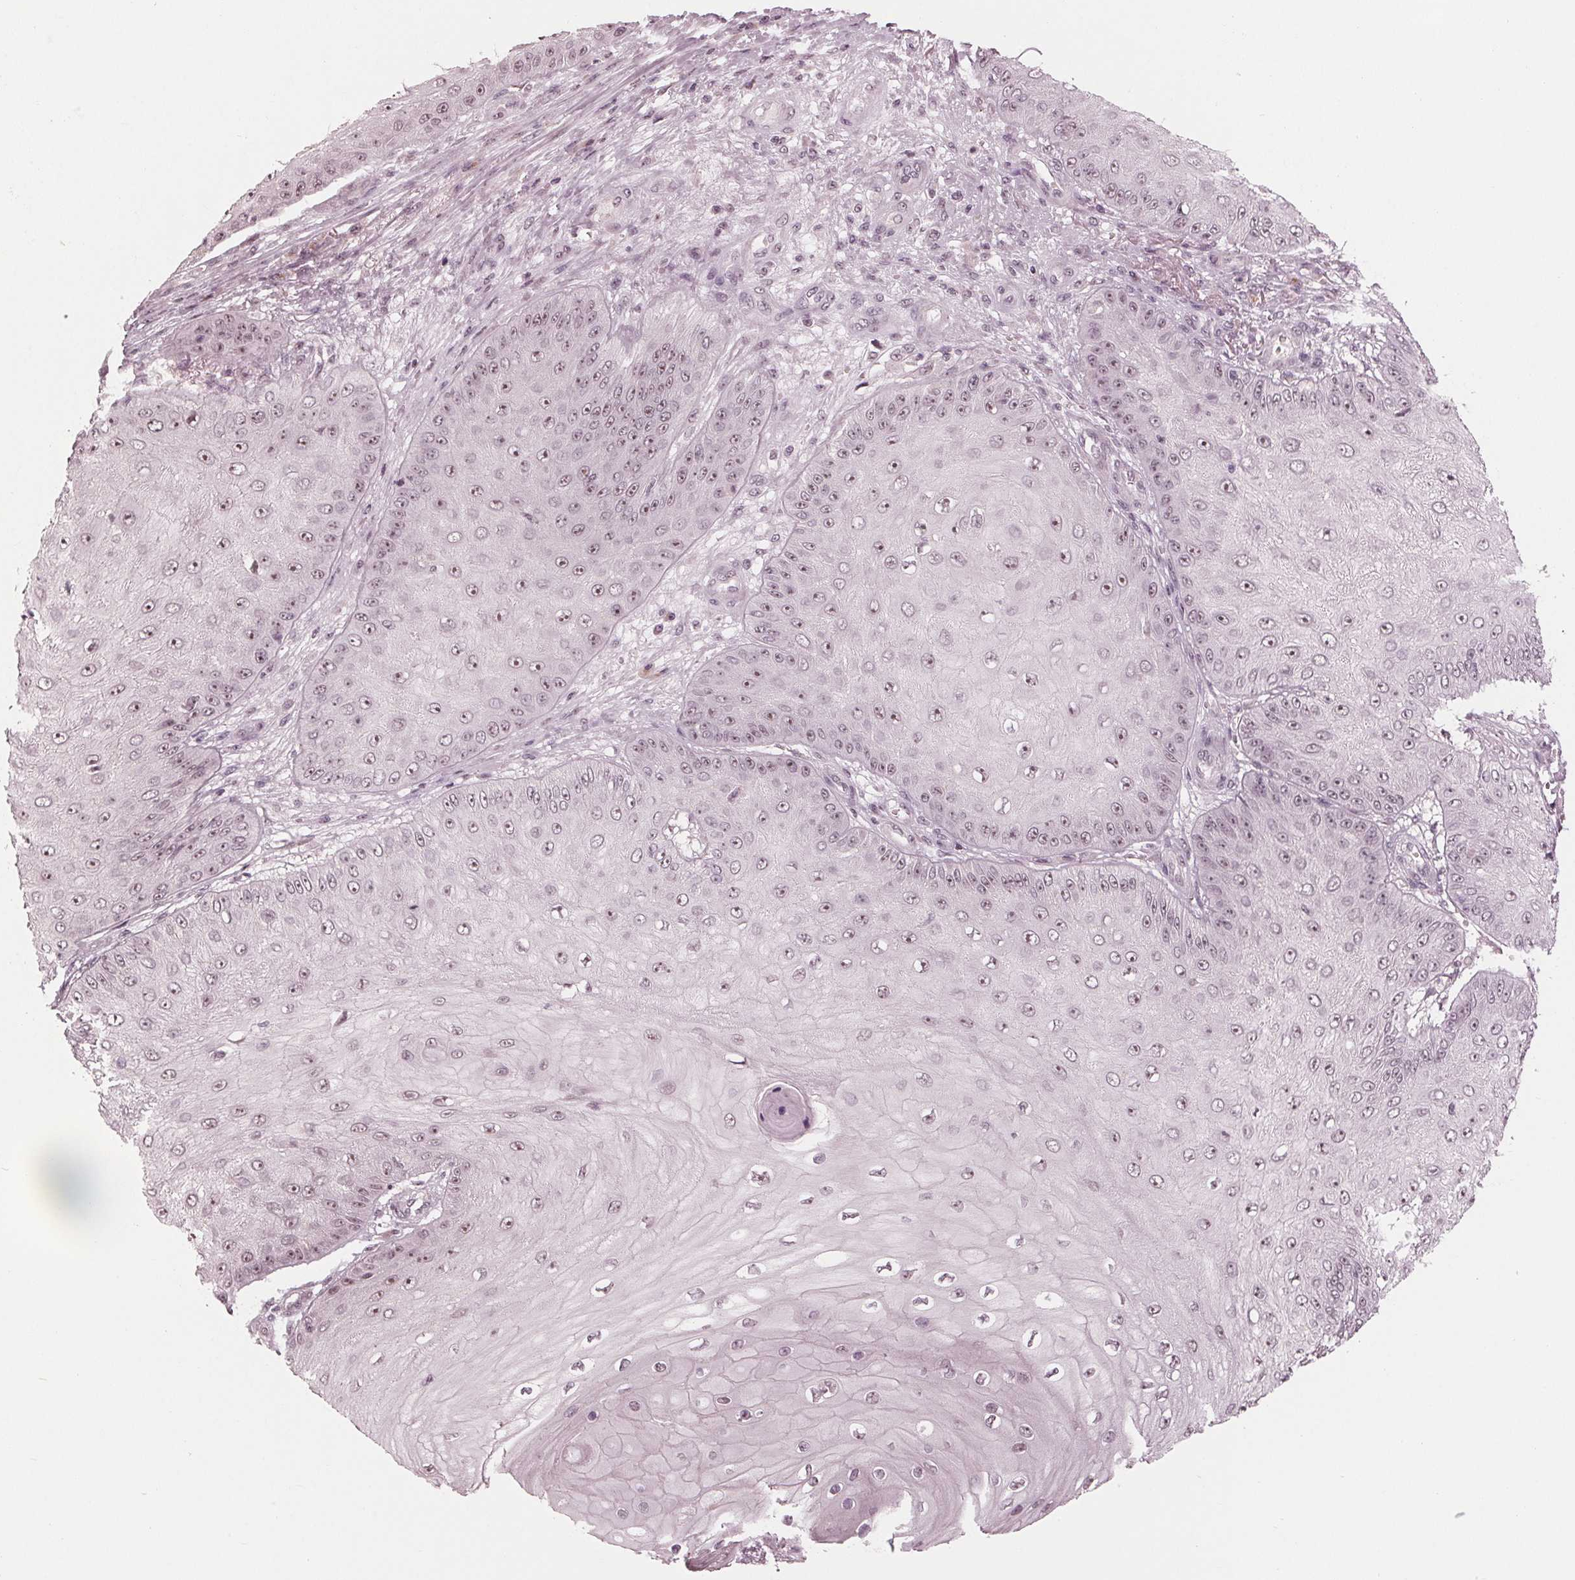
{"staining": {"intensity": "moderate", "quantity": "25%-75%", "location": "nuclear"}, "tissue": "skin cancer", "cell_type": "Tumor cells", "image_type": "cancer", "snomed": [{"axis": "morphology", "description": "Squamous cell carcinoma, NOS"}, {"axis": "topography", "description": "Skin"}], "caption": "Tumor cells demonstrate medium levels of moderate nuclear expression in approximately 25%-75% of cells in skin cancer. (IHC, brightfield microscopy, high magnification).", "gene": "SLX4", "patient": {"sex": "male", "age": 70}}